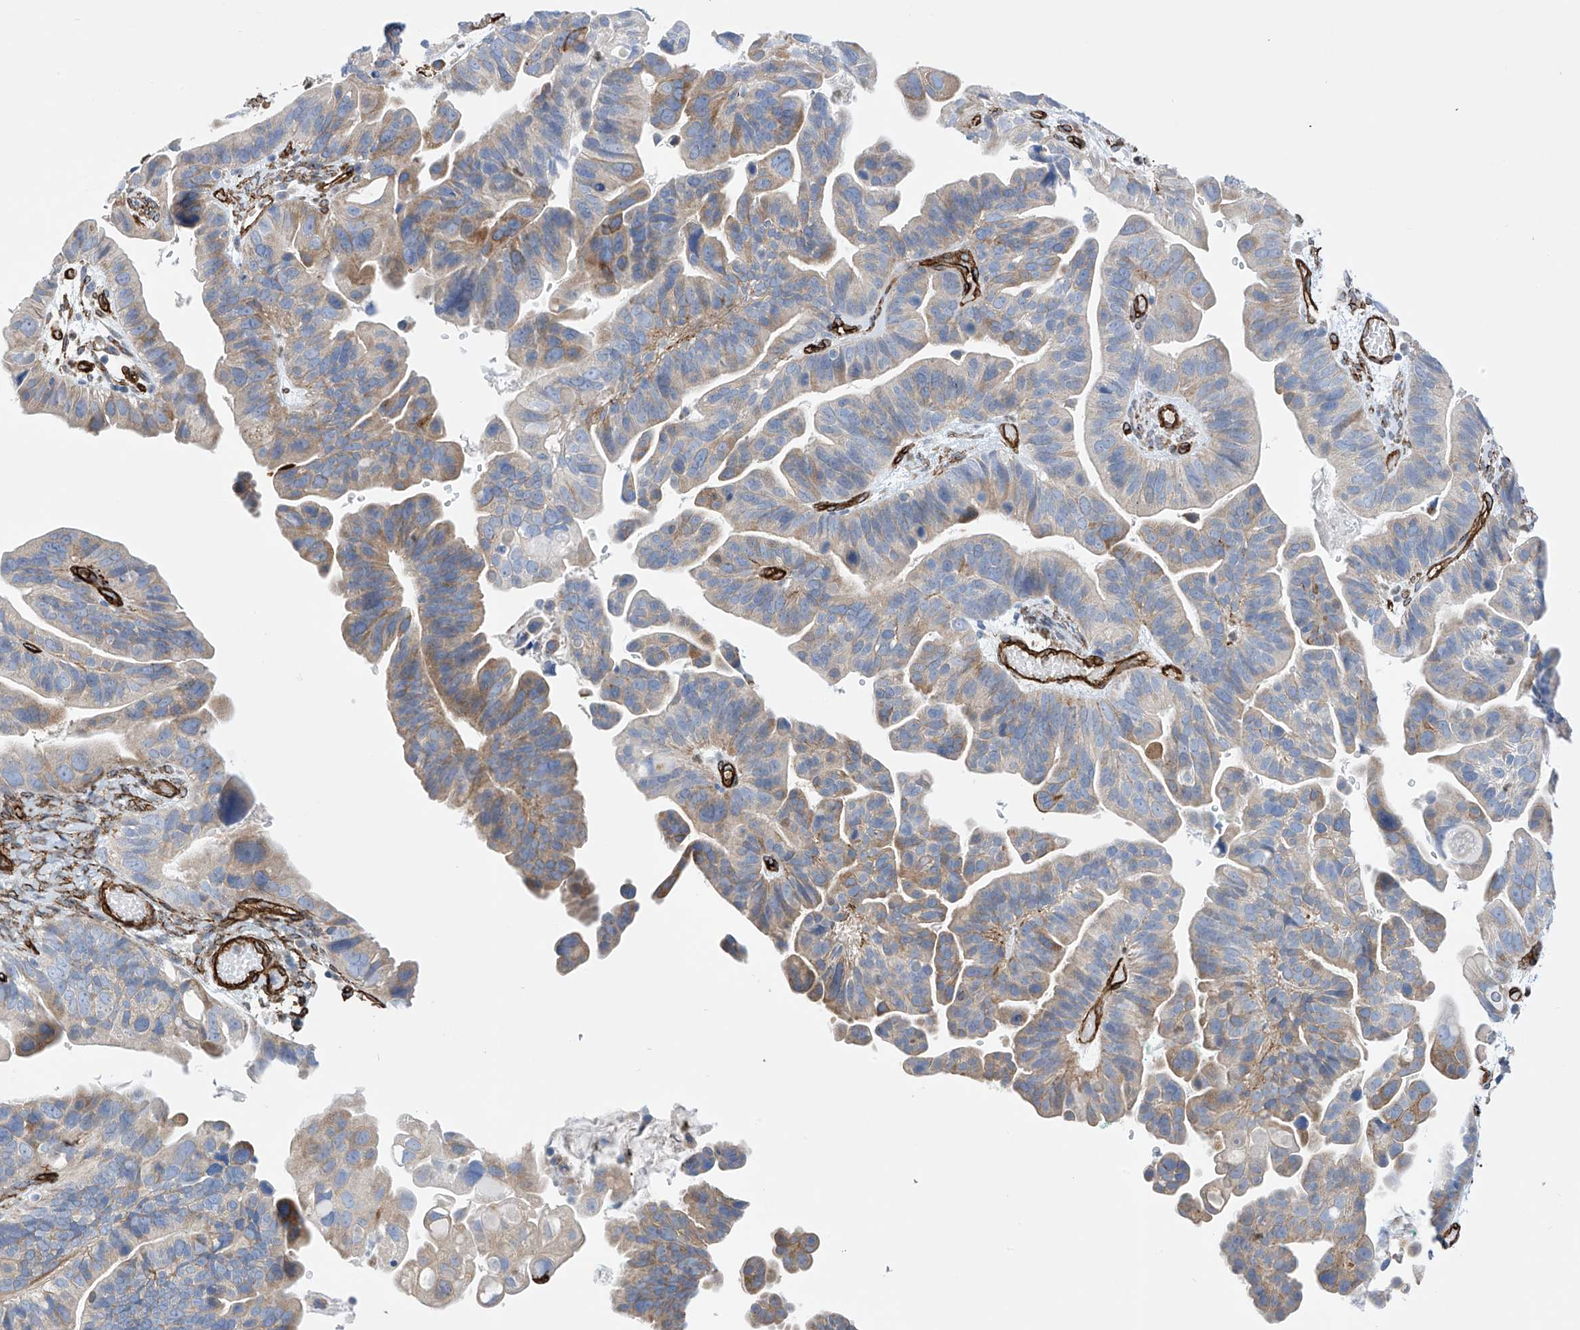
{"staining": {"intensity": "moderate", "quantity": "<25%", "location": "cytoplasmic/membranous"}, "tissue": "ovarian cancer", "cell_type": "Tumor cells", "image_type": "cancer", "snomed": [{"axis": "morphology", "description": "Cystadenocarcinoma, serous, NOS"}, {"axis": "topography", "description": "Ovary"}], "caption": "A histopathology image showing moderate cytoplasmic/membranous staining in about <25% of tumor cells in serous cystadenocarcinoma (ovarian), as visualized by brown immunohistochemical staining.", "gene": "UBTD1", "patient": {"sex": "female", "age": 56}}